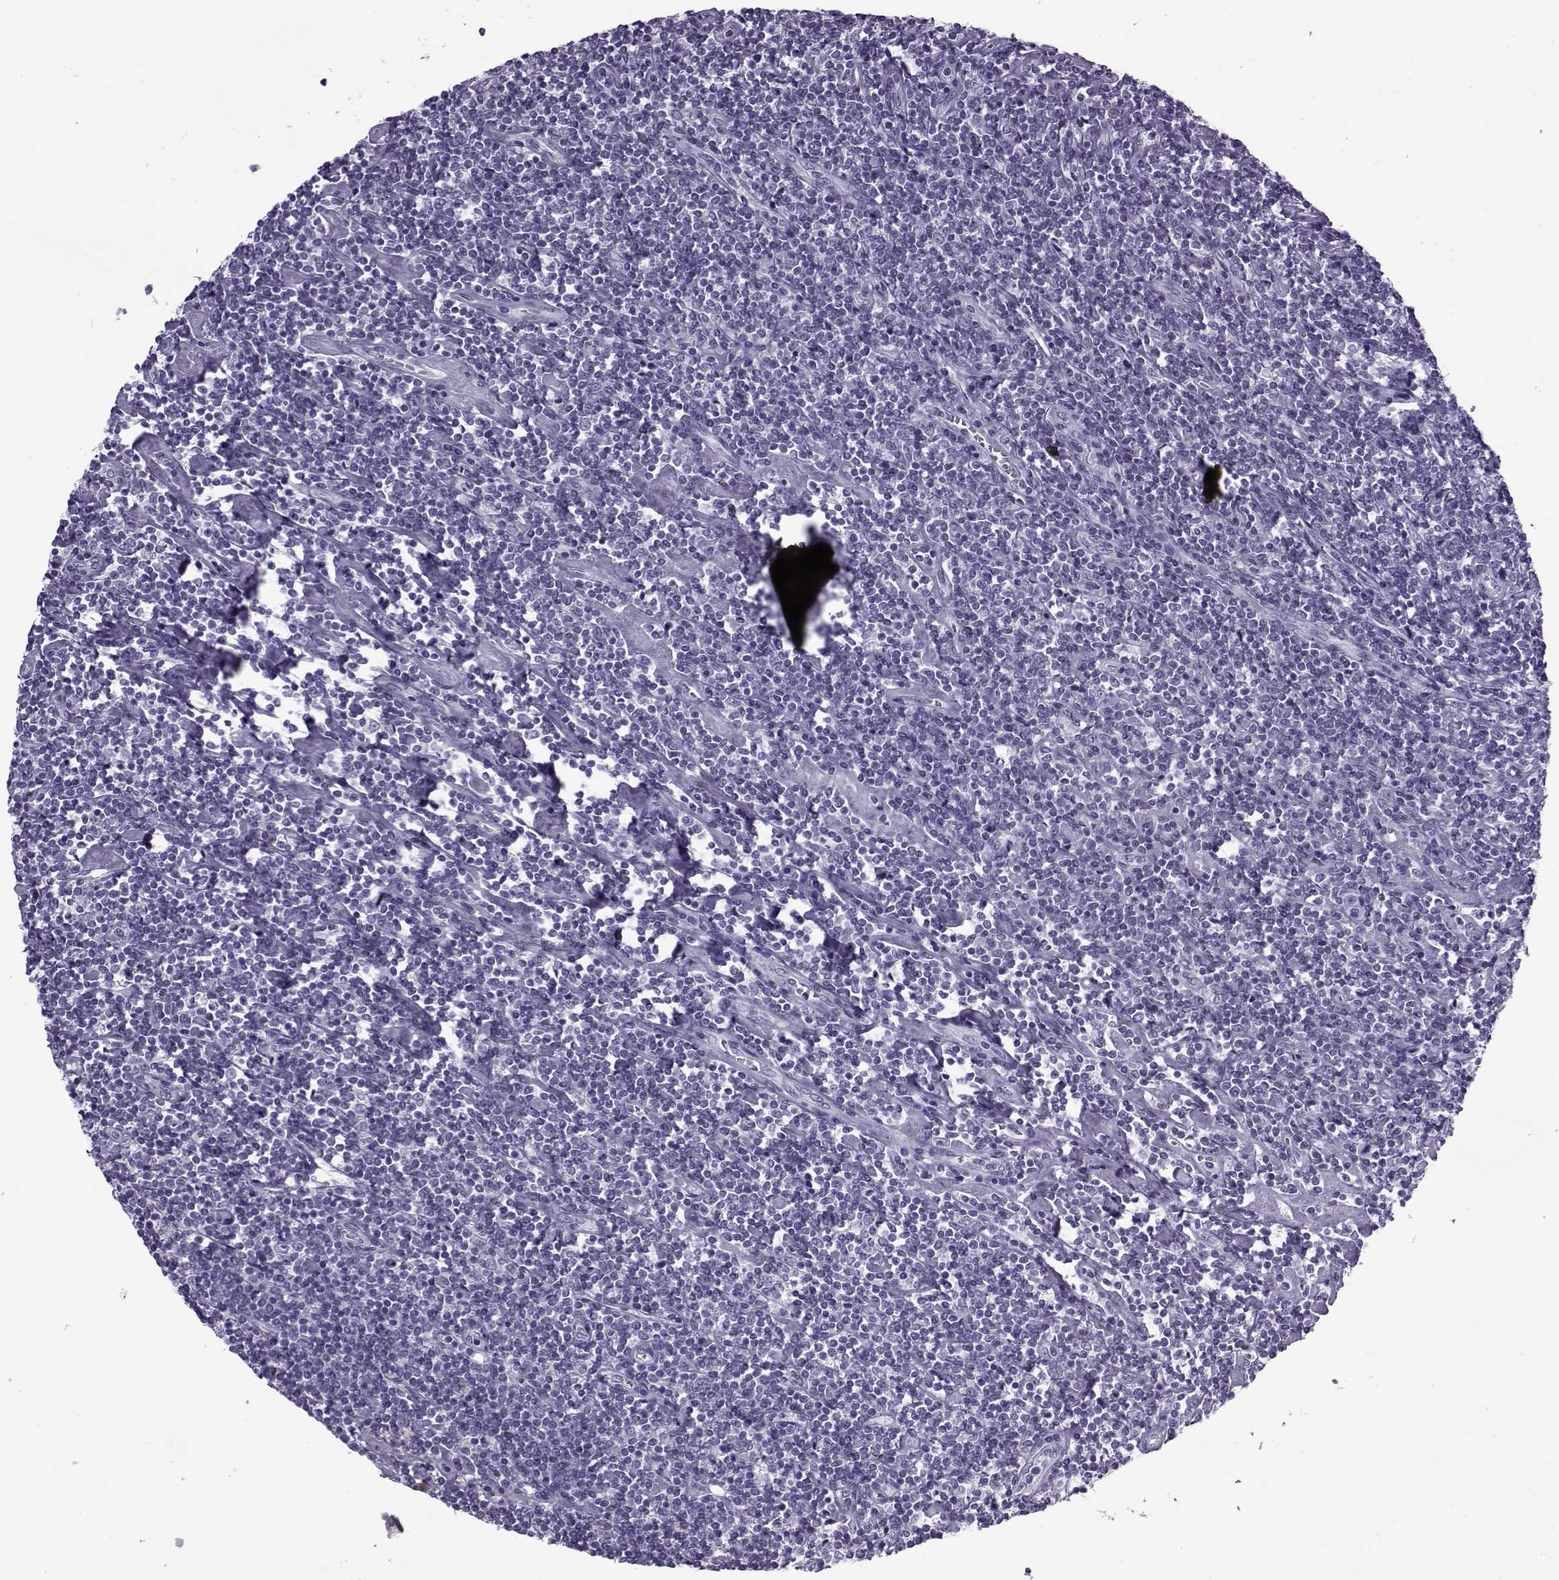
{"staining": {"intensity": "negative", "quantity": "none", "location": "none"}, "tissue": "lymphoma", "cell_type": "Tumor cells", "image_type": "cancer", "snomed": [{"axis": "morphology", "description": "Hodgkin's disease, NOS"}, {"axis": "topography", "description": "Lymph node"}], "caption": "This is a histopathology image of immunohistochemistry (IHC) staining of lymphoma, which shows no expression in tumor cells. (DAB (3,3'-diaminobenzidine) IHC, high magnification).", "gene": "OIP5", "patient": {"sex": "male", "age": 40}}